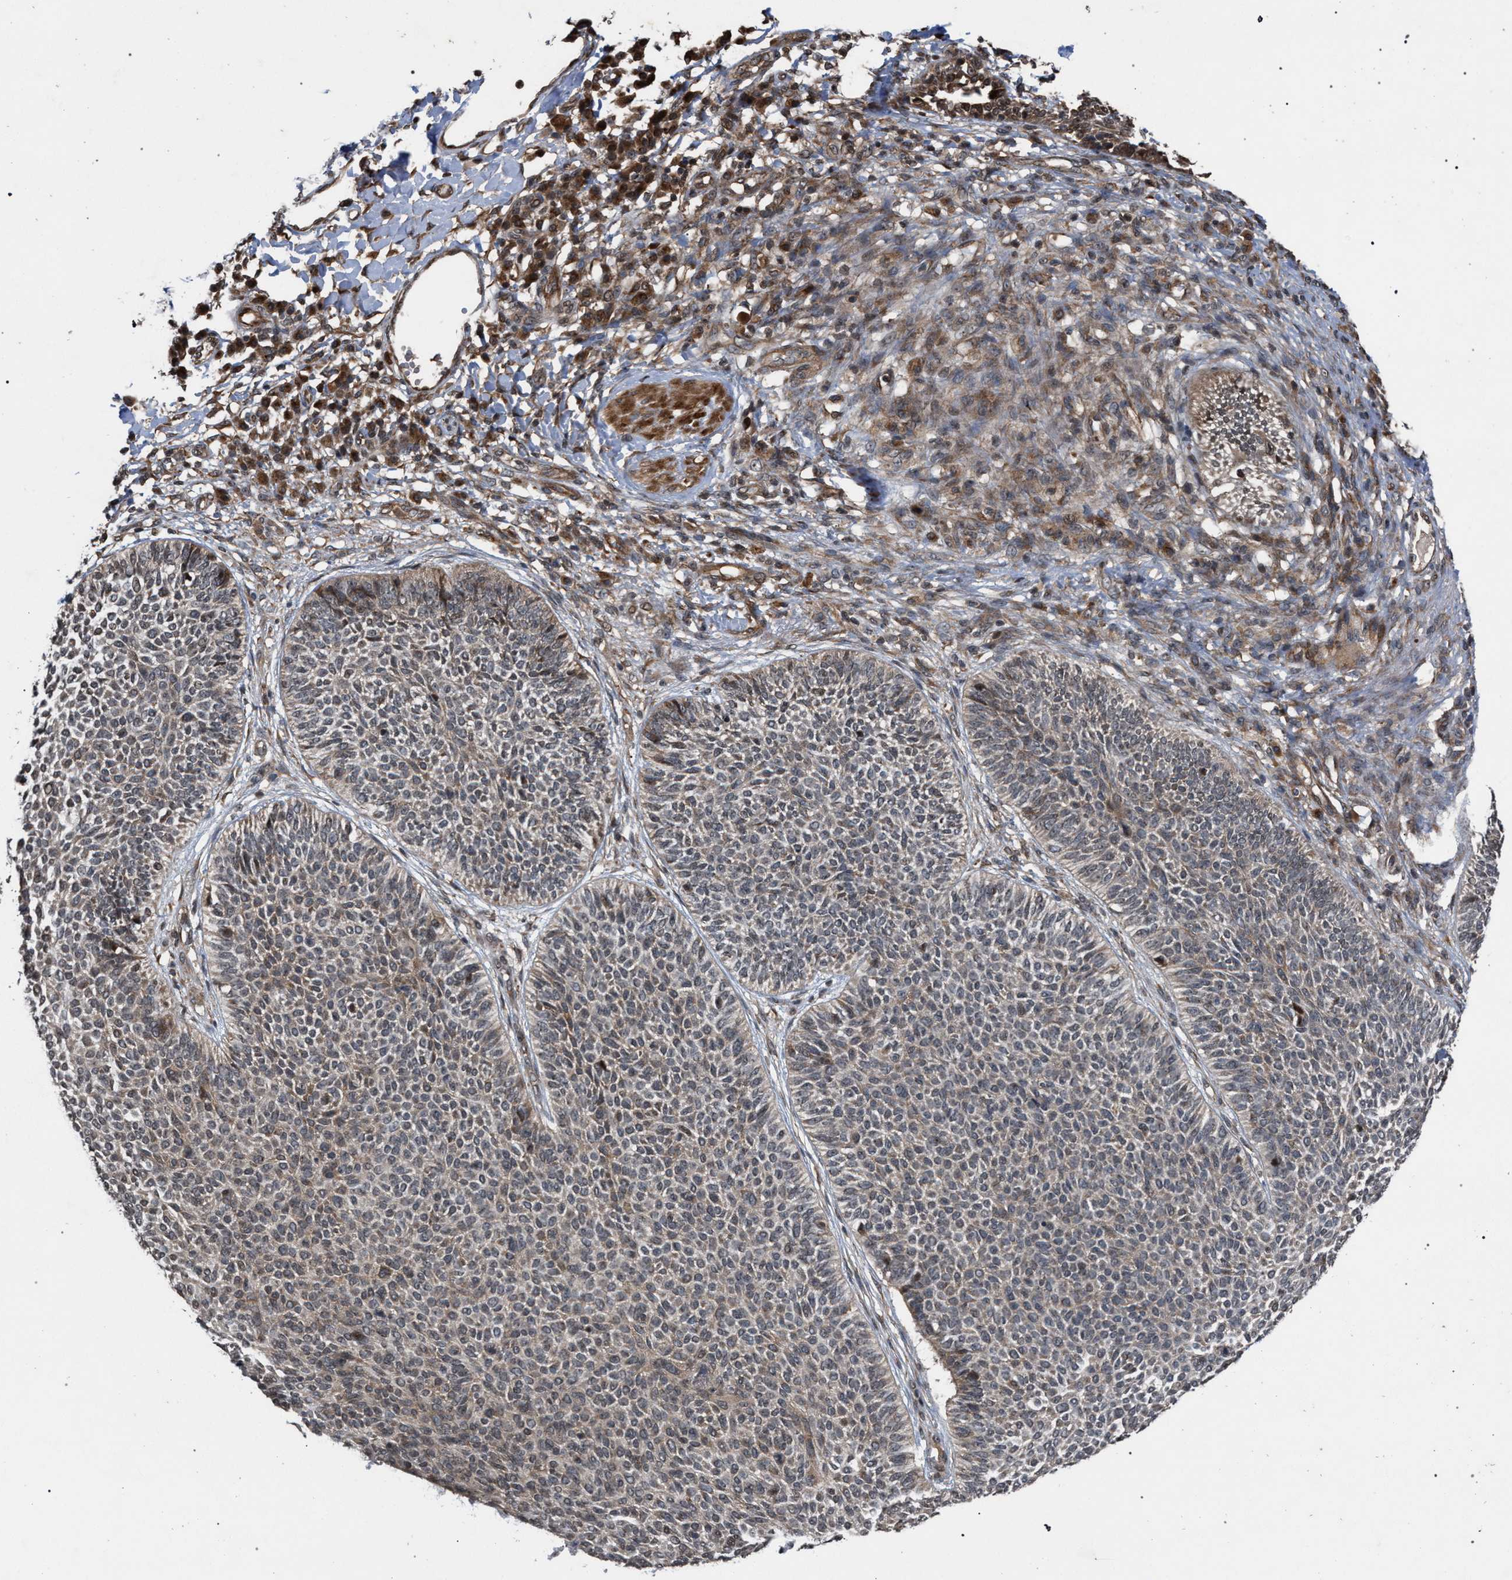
{"staining": {"intensity": "weak", "quantity": "<25%", "location": "cytoplasmic/membranous"}, "tissue": "skin cancer", "cell_type": "Tumor cells", "image_type": "cancer", "snomed": [{"axis": "morphology", "description": "Normal tissue, NOS"}, {"axis": "morphology", "description": "Basal cell carcinoma"}, {"axis": "topography", "description": "Skin"}], "caption": "Immunohistochemistry (IHC) histopathology image of neoplastic tissue: skin basal cell carcinoma stained with DAB reveals no significant protein expression in tumor cells. (Brightfield microscopy of DAB immunohistochemistry (IHC) at high magnification).", "gene": "IRAK4", "patient": {"sex": "male", "age": 52}}